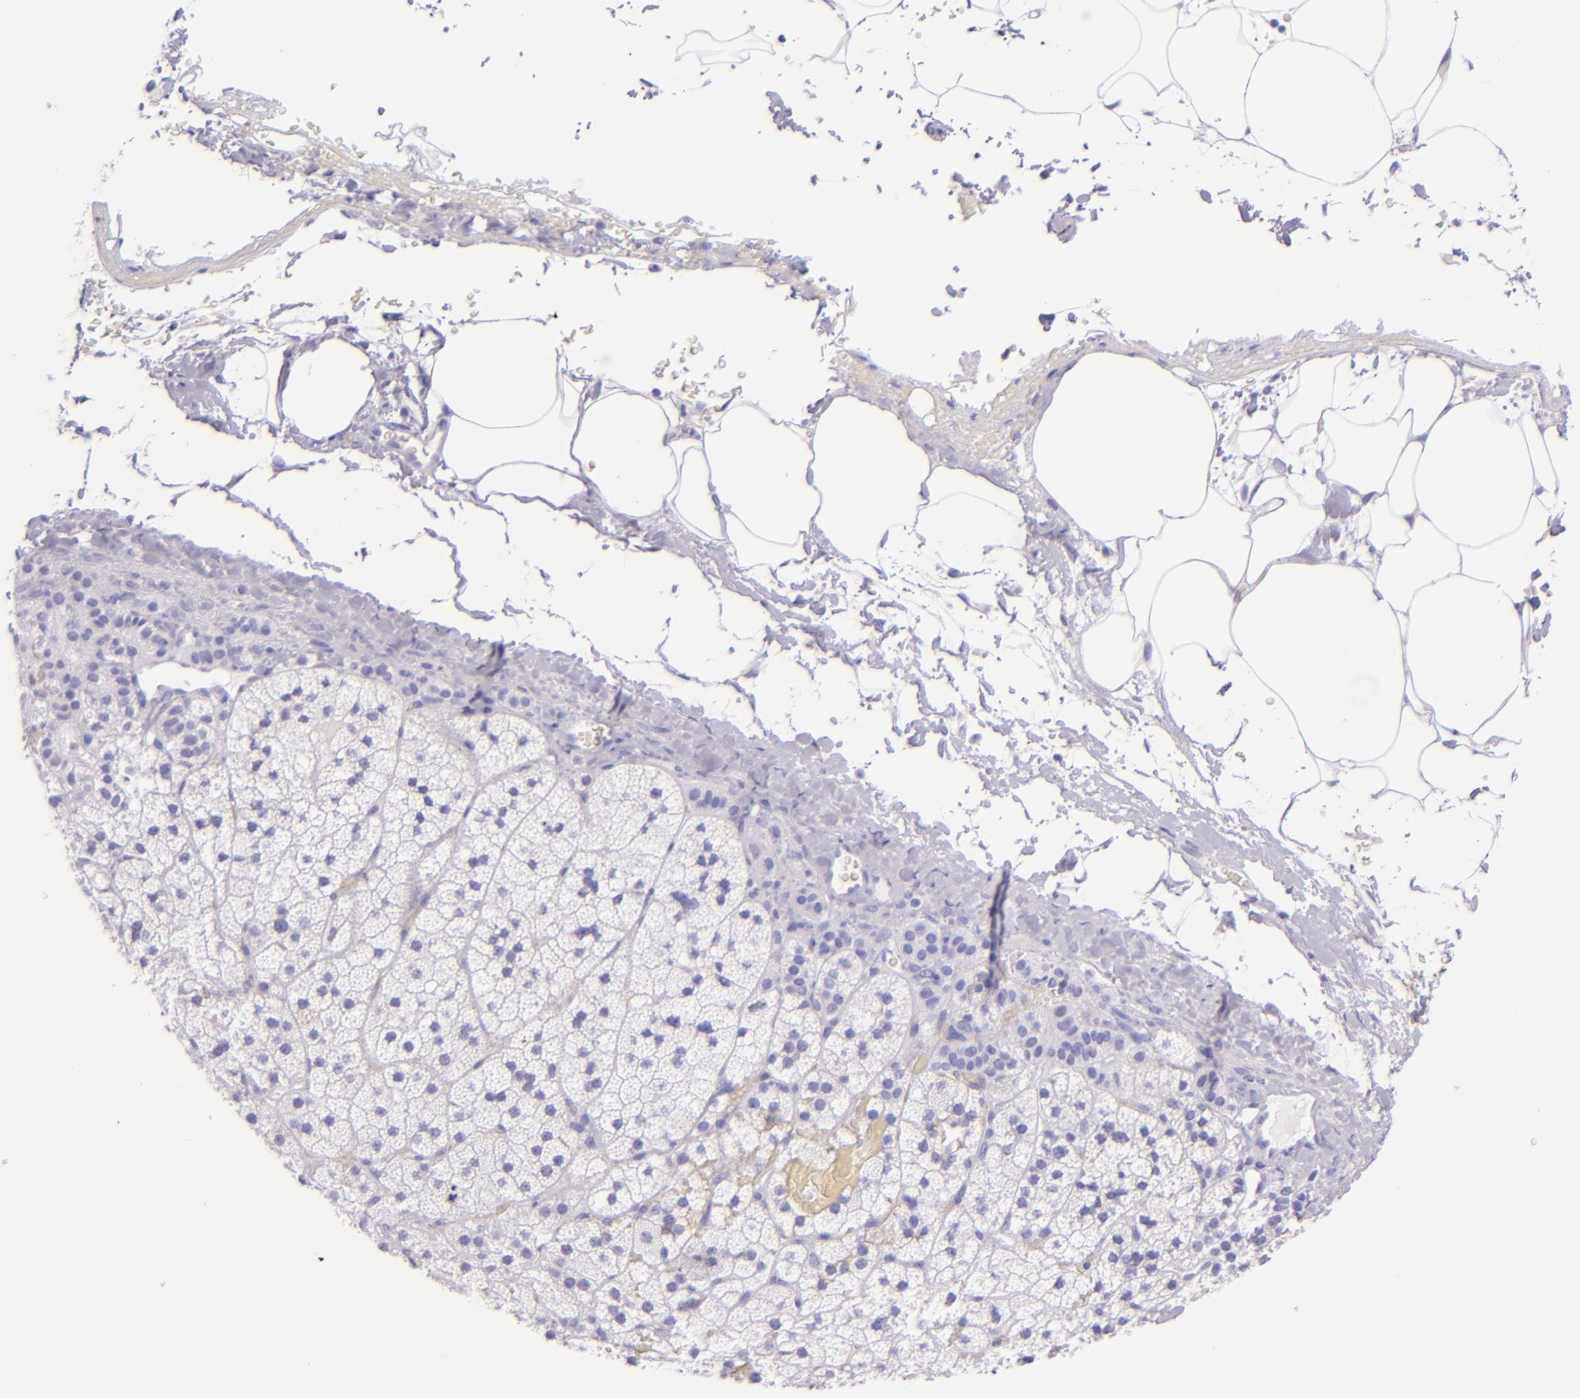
{"staining": {"intensity": "negative", "quantity": "none", "location": "none"}, "tissue": "adrenal gland", "cell_type": "Glandular cells", "image_type": "normal", "snomed": [{"axis": "morphology", "description": "Normal tissue, NOS"}, {"axis": "topography", "description": "Adrenal gland"}], "caption": "DAB (3,3'-diaminobenzidine) immunohistochemical staining of normal human adrenal gland exhibits no significant positivity in glandular cells. (DAB (3,3'-diaminobenzidine) immunohistochemistry, high magnification).", "gene": "MUC5AC", "patient": {"sex": "male", "age": 35}}